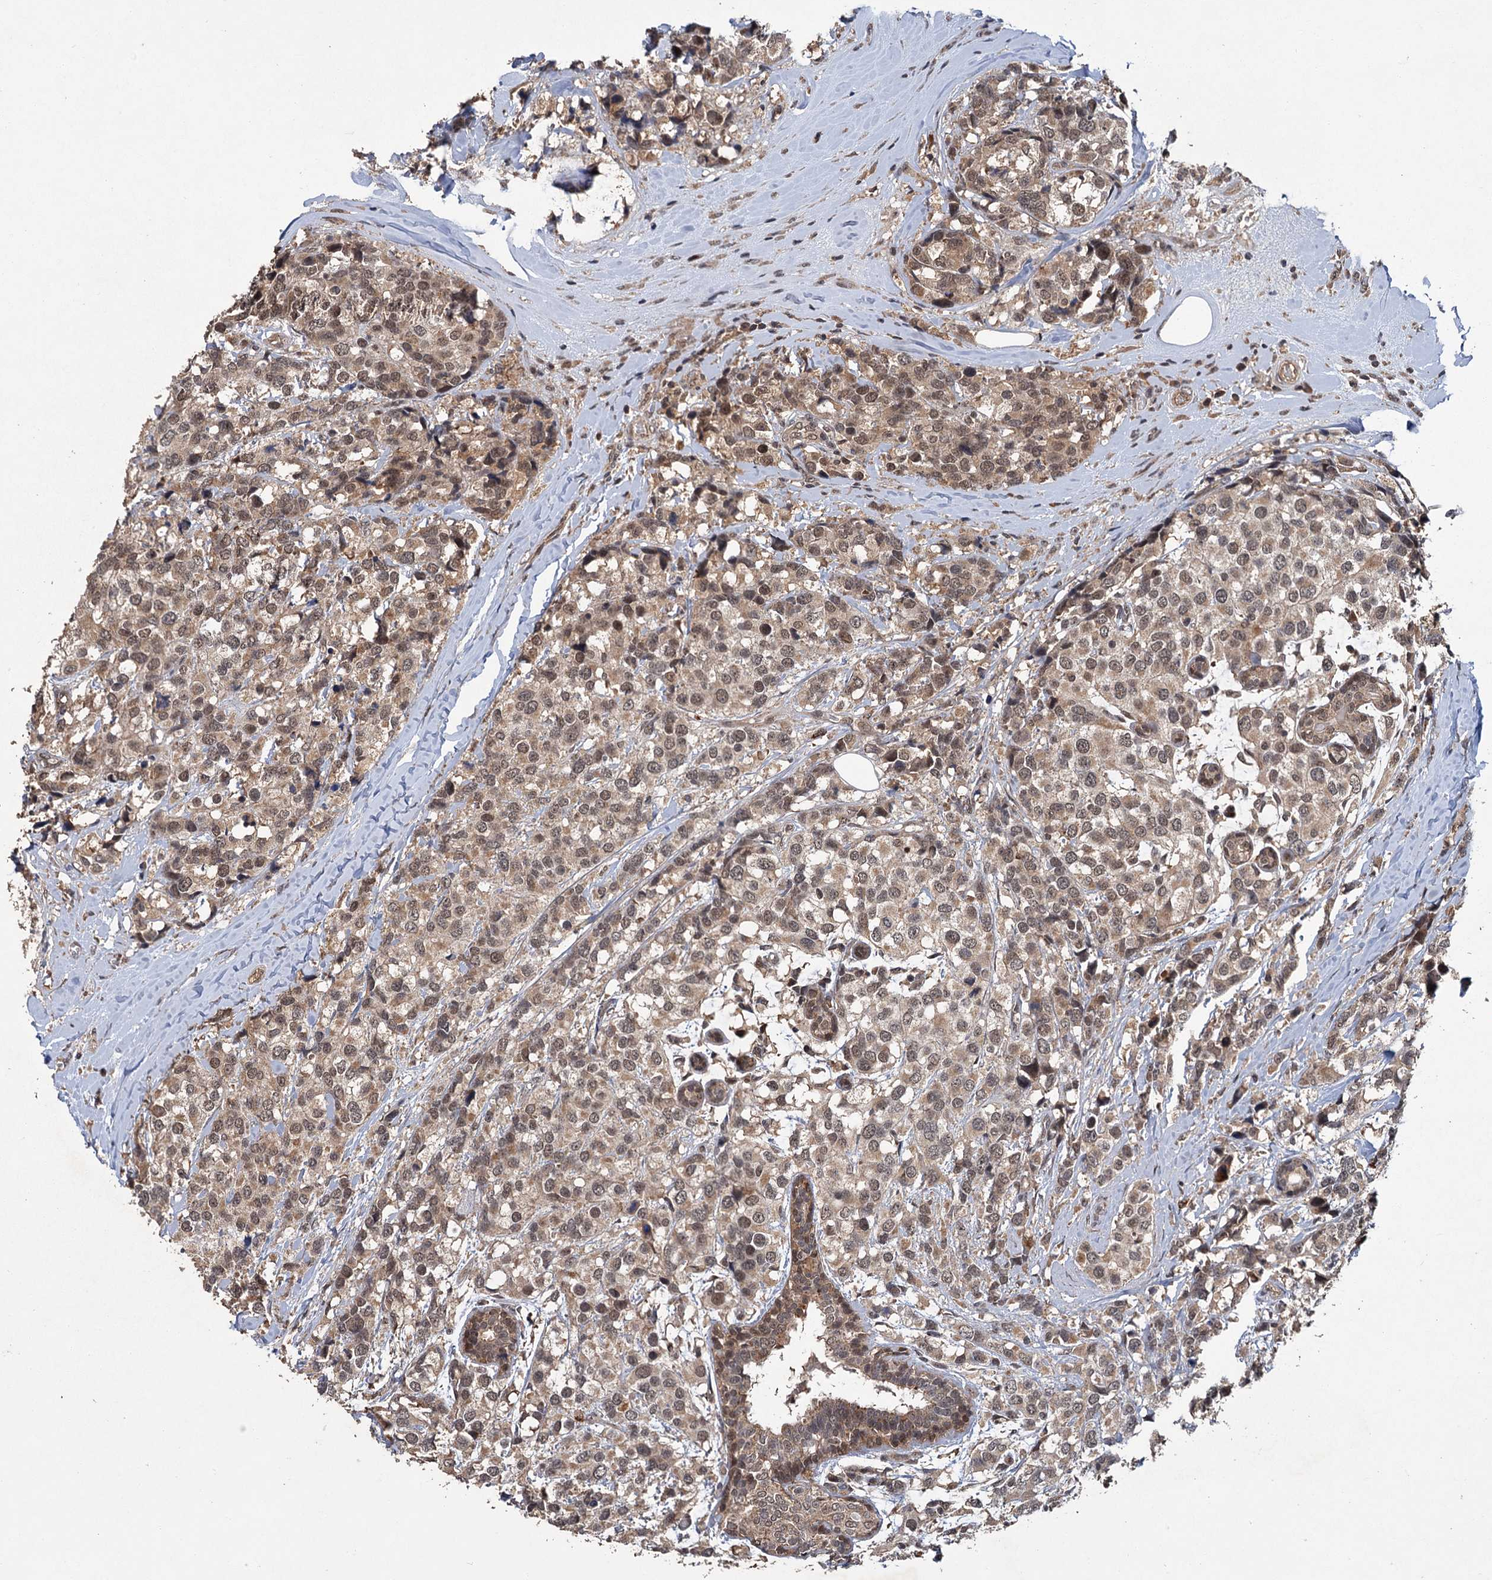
{"staining": {"intensity": "moderate", "quantity": ">75%", "location": "cytoplasmic/membranous,nuclear"}, "tissue": "breast cancer", "cell_type": "Tumor cells", "image_type": "cancer", "snomed": [{"axis": "morphology", "description": "Lobular carcinoma"}, {"axis": "topography", "description": "Breast"}], "caption": "Immunohistochemical staining of human breast cancer (lobular carcinoma) exhibits medium levels of moderate cytoplasmic/membranous and nuclear protein staining in about >75% of tumor cells.", "gene": "KANSL2", "patient": {"sex": "female", "age": 59}}